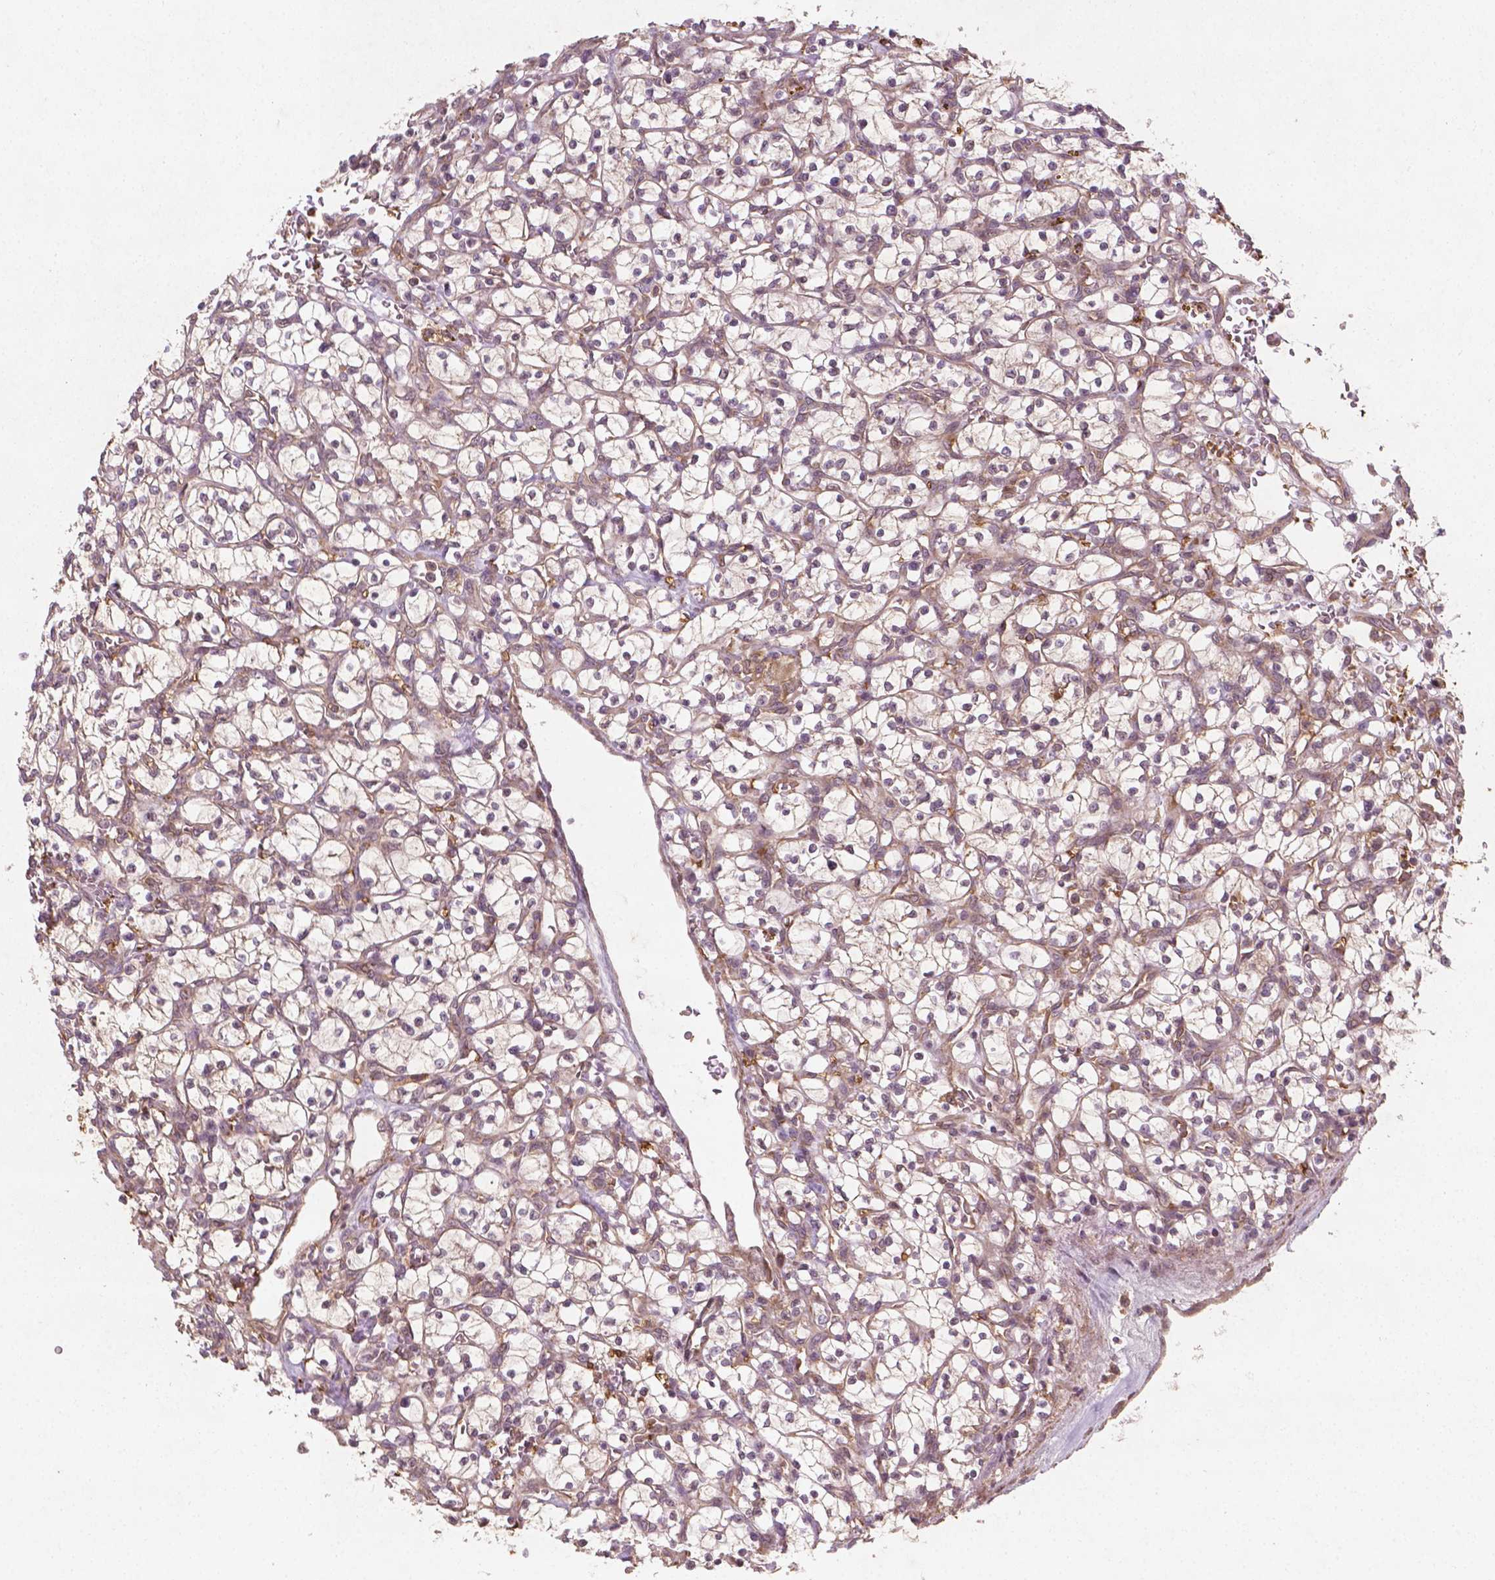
{"staining": {"intensity": "weak", "quantity": "<25%", "location": "cytoplasmic/membranous"}, "tissue": "renal cancer", "cell_type": "Tumor cells", "image_type": "cancer", "snomed": [{"axis": "morphology", "description": "Adenocarcinoma, NOS"}, {"axis": "topography", "description": "Kidney"}], "caption": "IHC photomicrograph of neoplastic tissue: adenocarcinoma (renal) stained with DAB (3,3'-diaminobenzidine) demonstrates no significant protein staining in tumor cells.", "gene": "CYFIP2", "patient": {"sex": "female", "age": 64}}